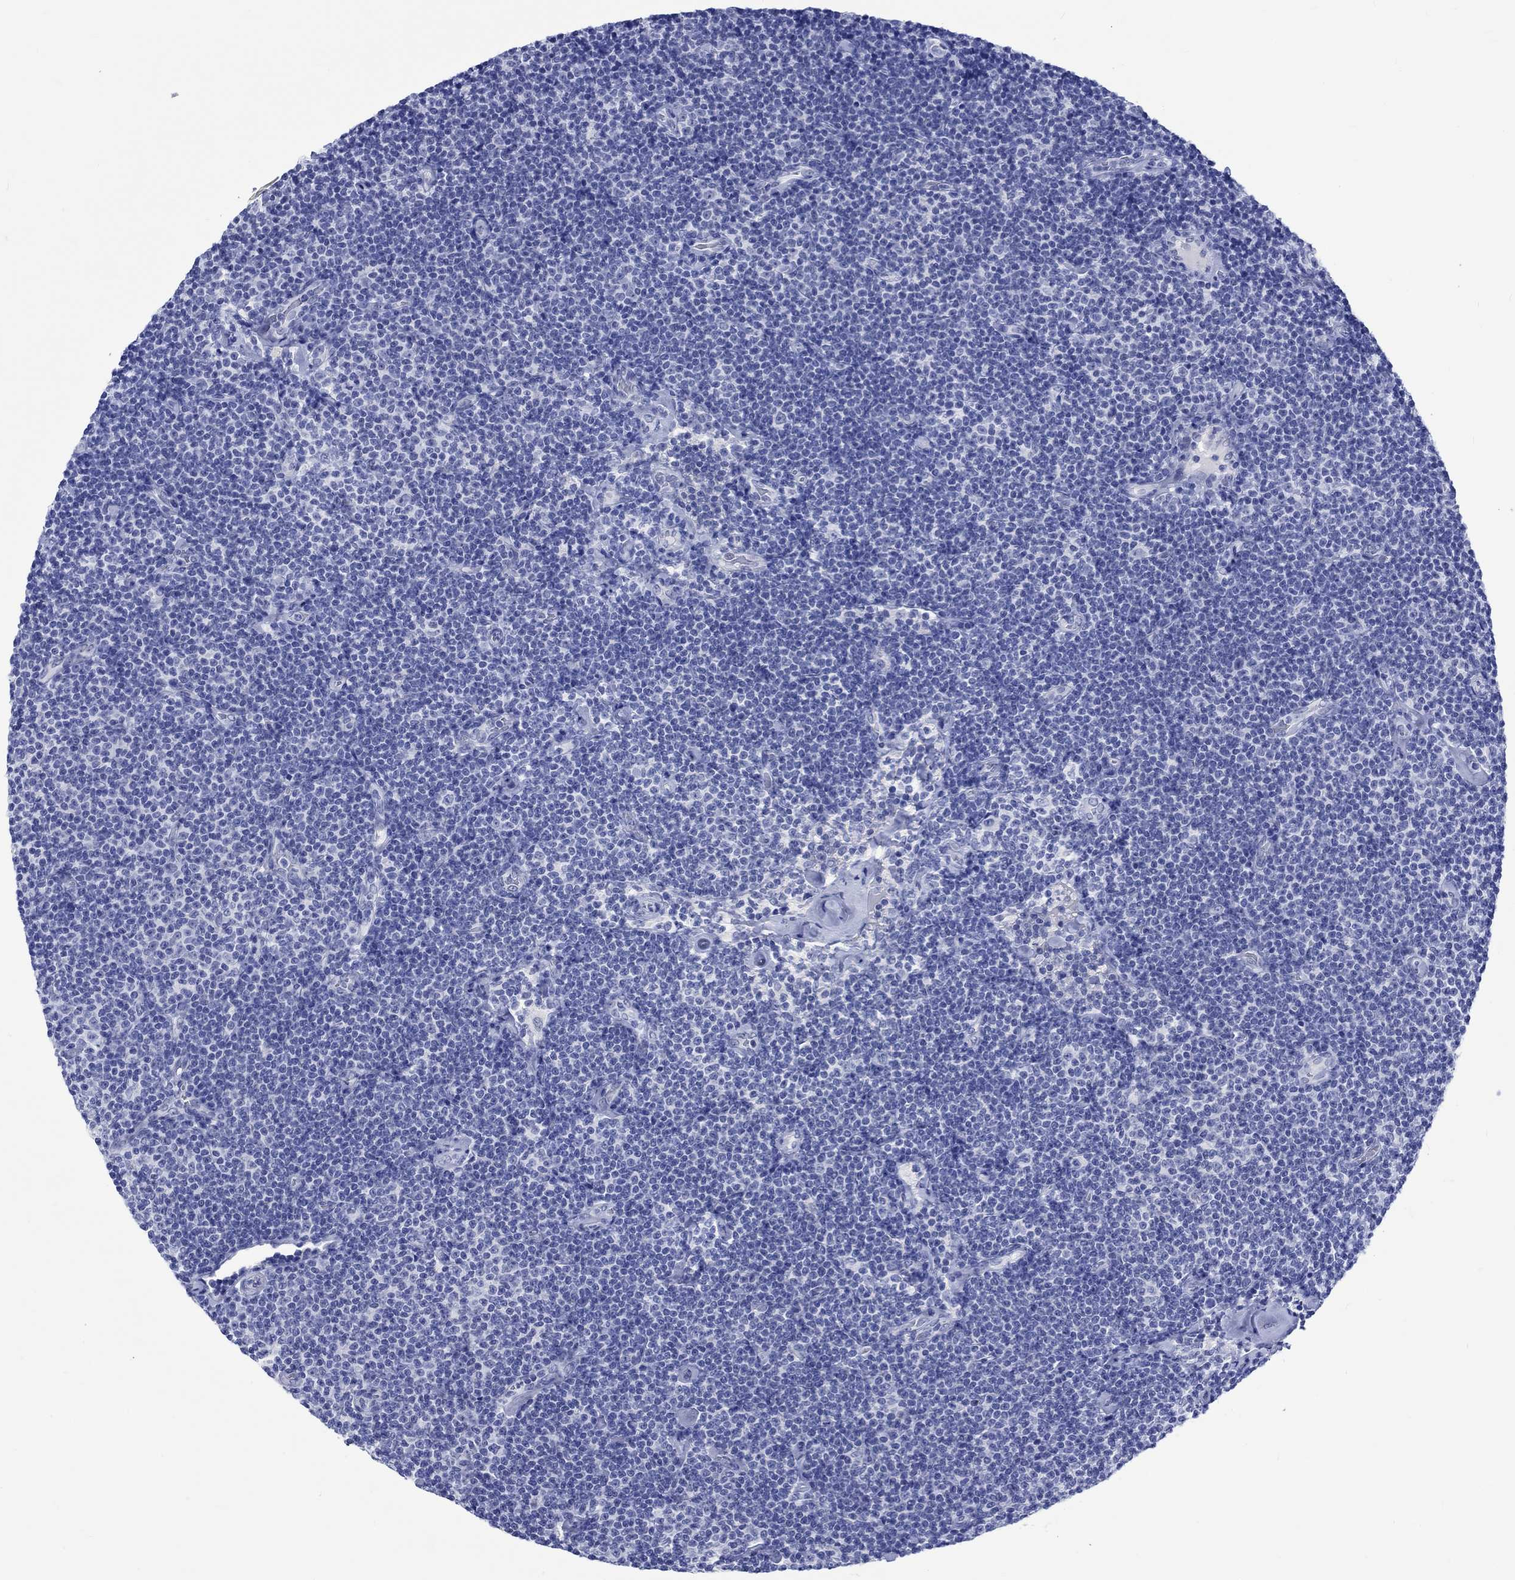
{"staining": {"intensity": "negative", "quantity": "none", "location": "none"}, "tissue": "lymphoma", "cell_type": "Tumor cells", "image_type": "cancer", "snomed": [{"axis": "morphology", "description": "Malignant lymphoma, non-Hodgkin's type, Low grade"}, {"axis": "topography", "description": "Lymph node"}], "caption": "Tumor cells are negative for brown protein staining in low-grade malignant lymphoma, non-Hodgkin's type.", "gene": "KLHL33", "patient": {"sex": "male", "age": 81}}